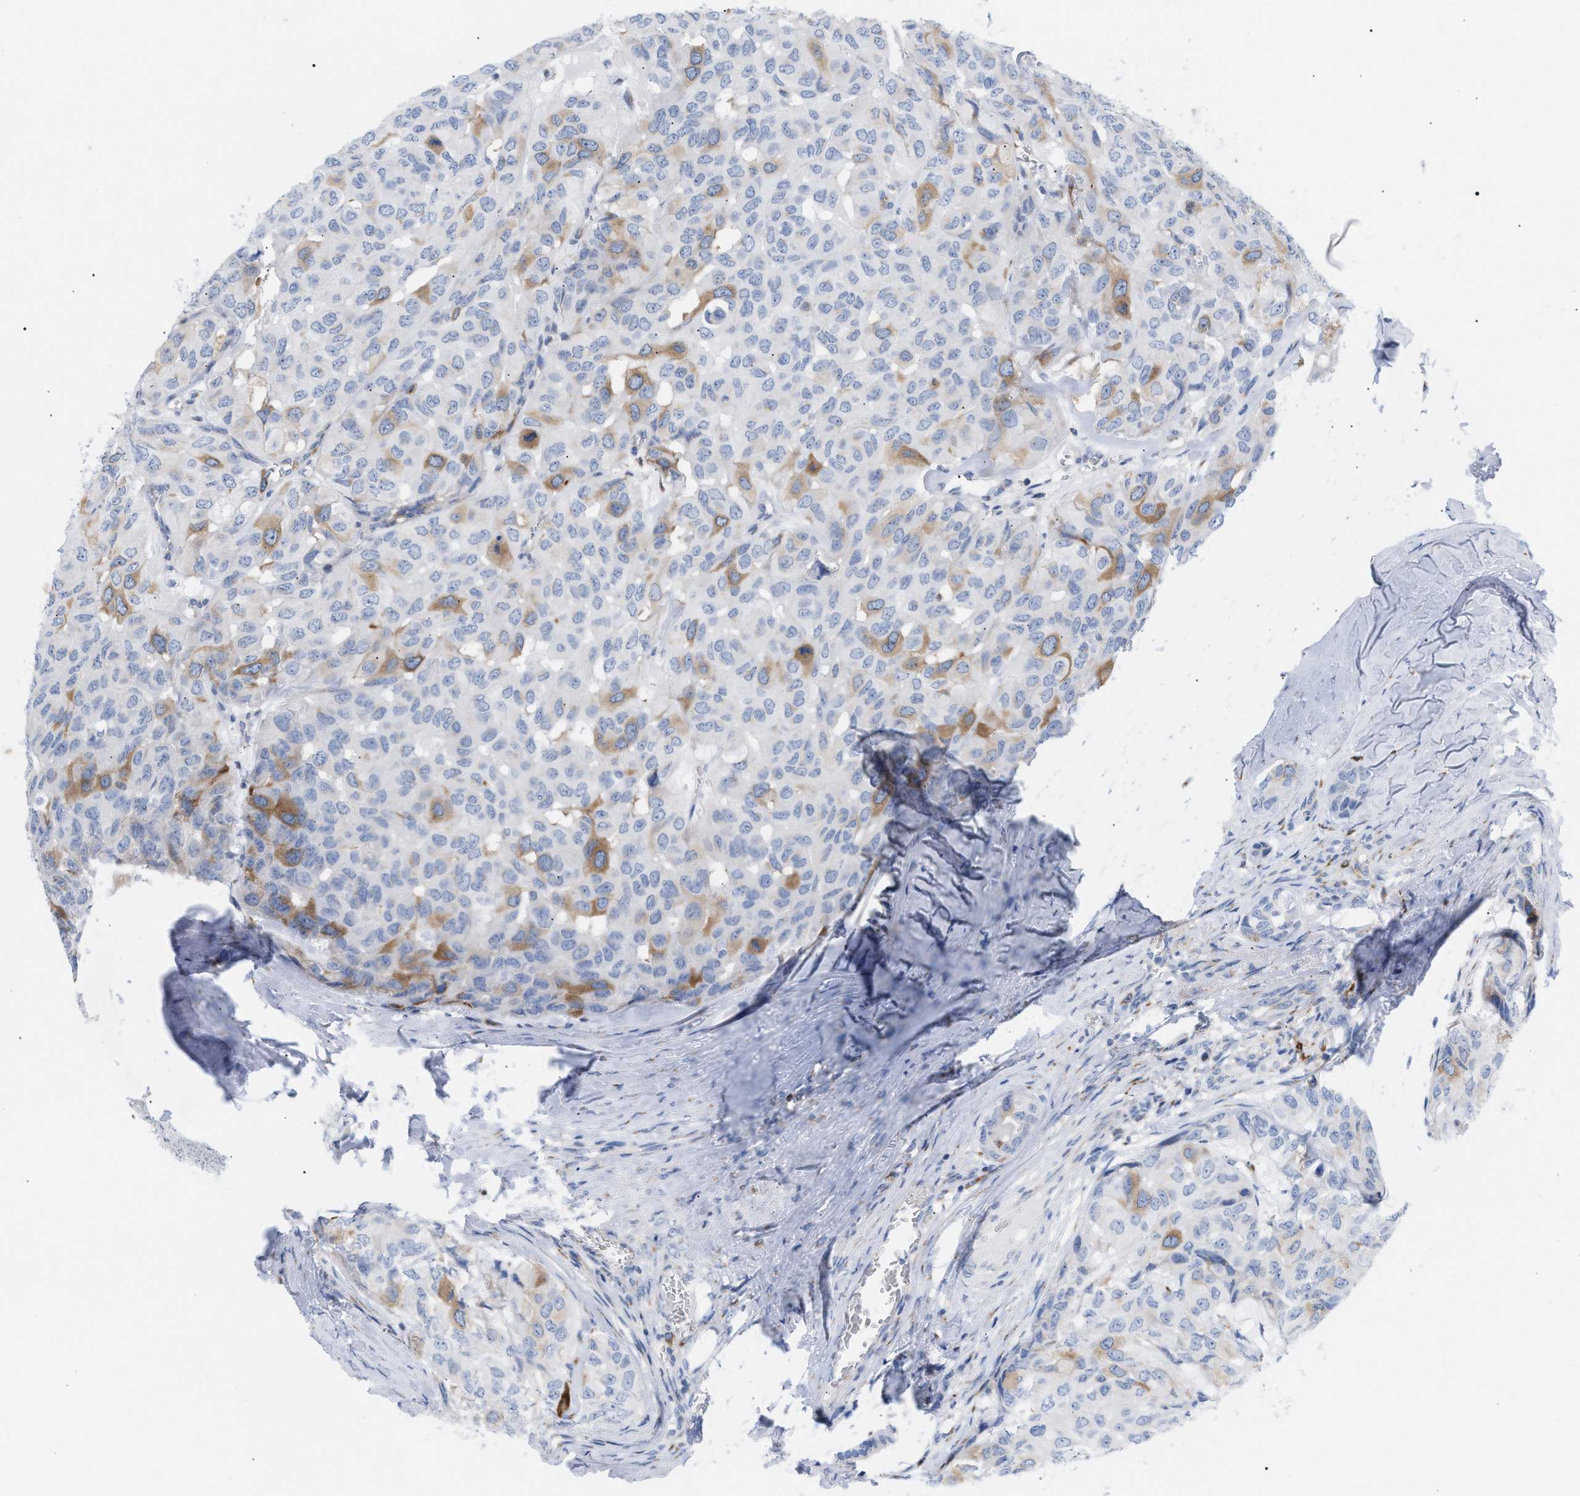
{"staining": {"intensity": "moderate", "quantity": "<25%", "location": "cytoplasmic/membranous"}, "tissue": "head and neck cancer", "cell_type": "Tumor cells", "image_type": "cancer", "snomed": [{"axis": "morphology", "description": "Adenocarcinoma, NOS"}, {"axis": "topography", "description": "Salivary gland, NOS"}, {"axis": "topography", "description": "Head-Neck"}], "caption": "Human adenocarcinoma (head and neck) stained with a brown dye demonstrates moderate cytoplasmic/membranous positive staining in about <25% of tumor cells.", "gene": "TACC3", "patient": {"sex": "female", "age": 76}}